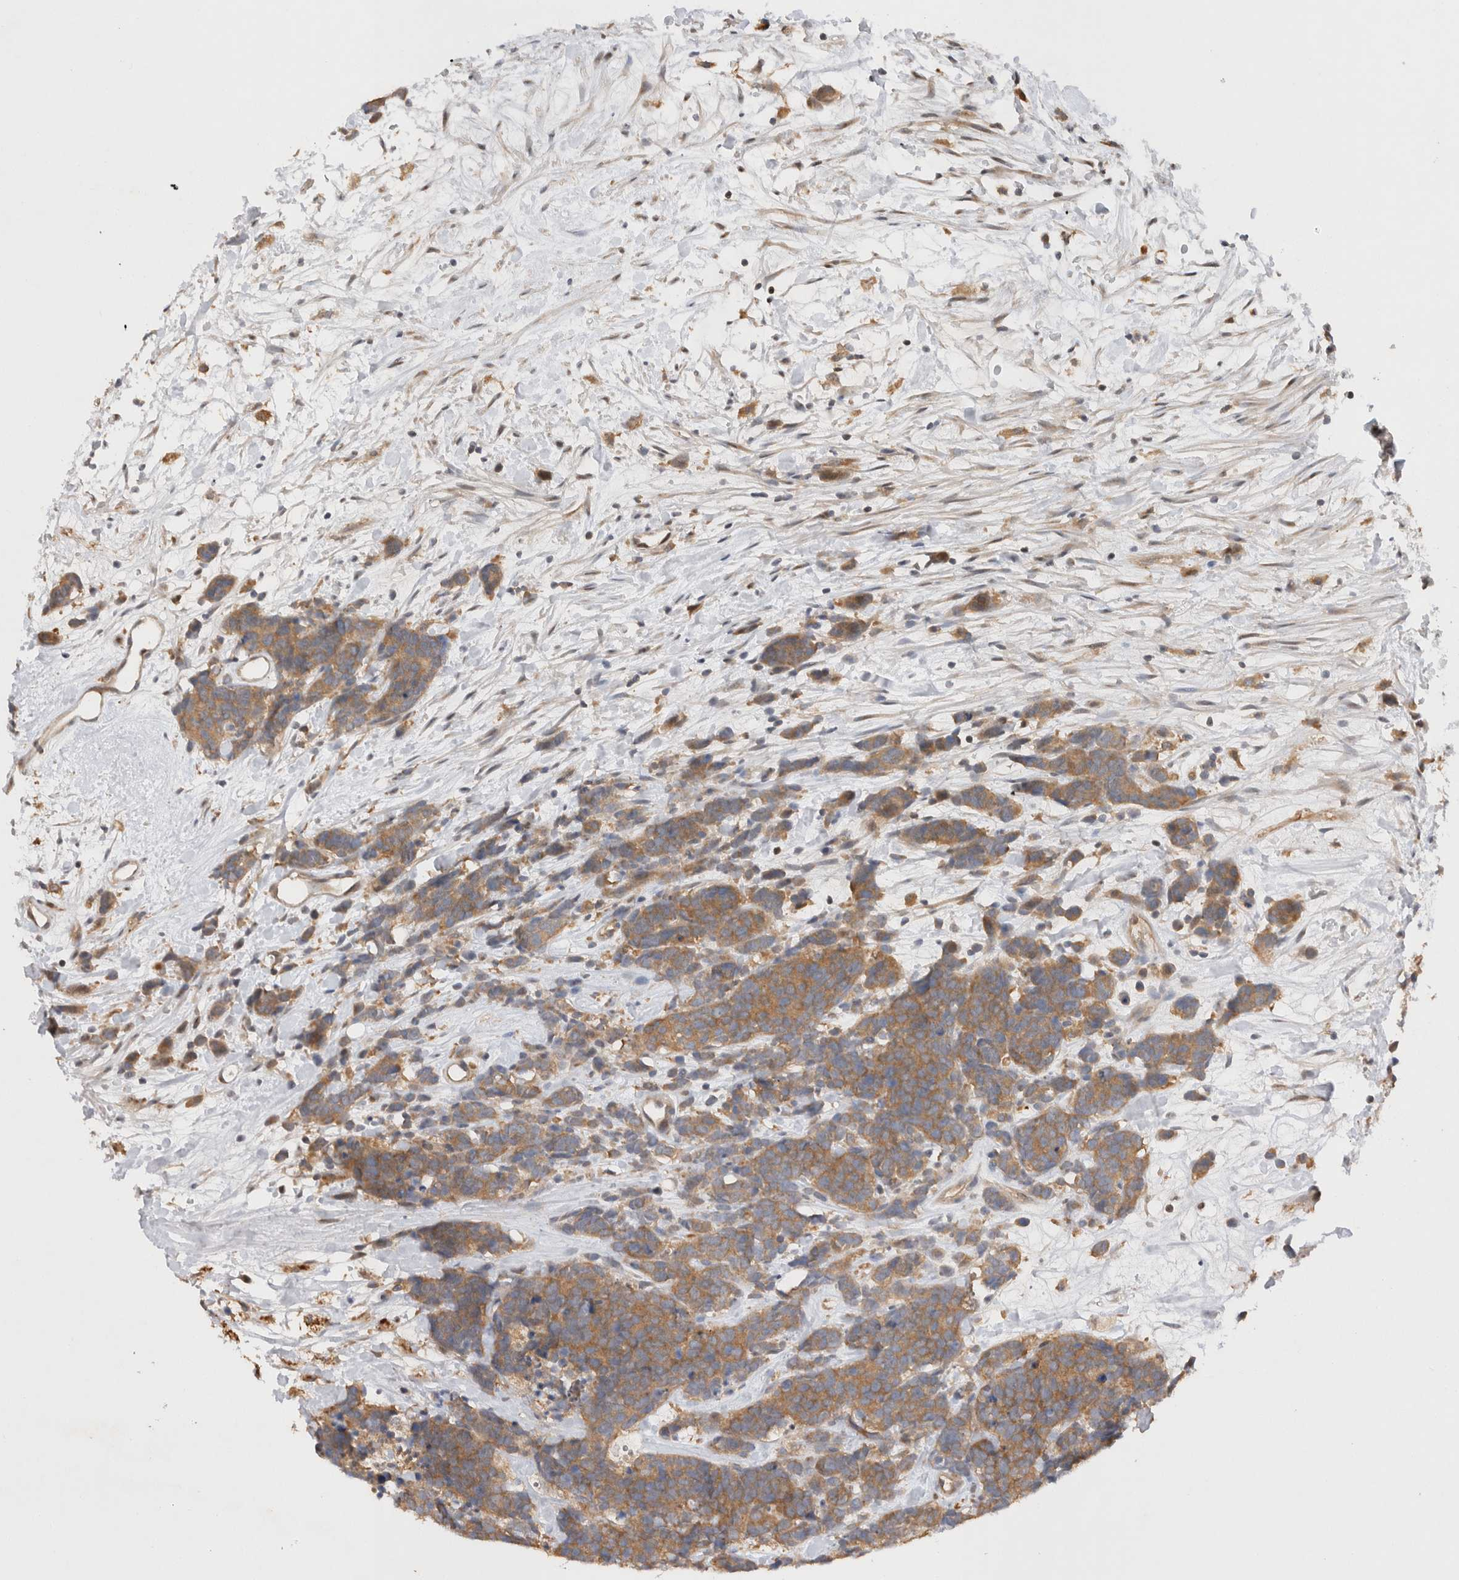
{"staining": {"intensity": "moderate", "quantity": ">75%", "location": "cytoplasmic/membranous"}, "tissue": "carcinoid", "cell_type": "Tumor cells", "image_type": "cancer", "snomed": [{"axis": "morphology", "description": "Carcinoma, NOS"}, {"axis": "morphology", "description": "Carcinoid, malignant, NOS"}, {"axis": "topography", "description": "Urinary bladder"}], "caption": "The immunohistochemical stain highlights moderate cytoplasmic/membranous staining in tumor cells of carcinoid tissue.", "gene": "HTT", "patient": {"sex": "male", "age": 57}}